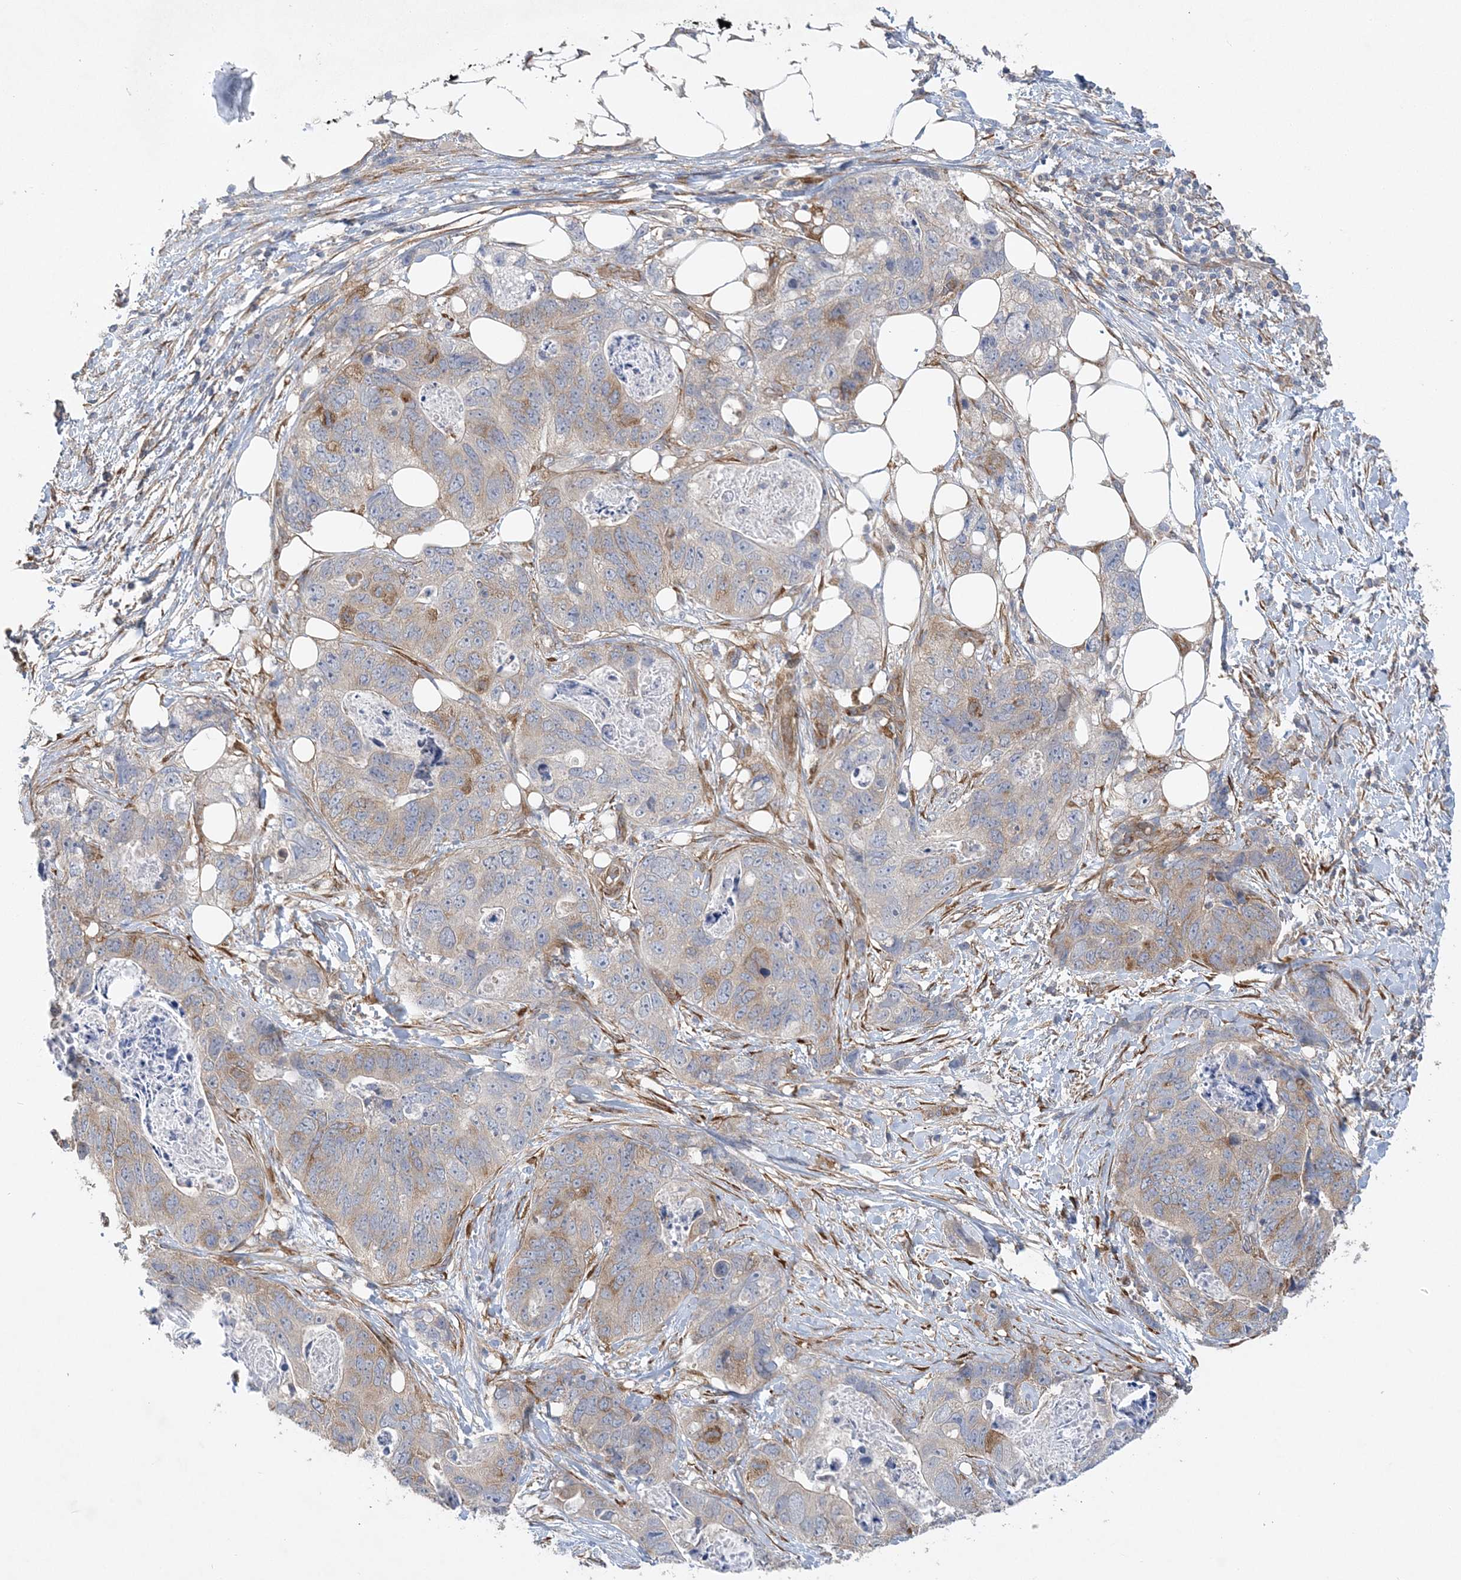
{"staining": {"intensity": "weak", "quantity": "25%-75%", "location": "cytoplasmic/membranous"}, "tissue": "stomach cancer", "cell_type": "Tumor cells", "image_type": "cancer", "snomed": [{"axis": "morphology", "description": "Adenocarcinoma, NOS"}, {"axis": "topography", "description": "Stomach"}], "caption": "DAB (3,3'-diaminobenzidine) immunohistochemical staining of adenocarcinoma (stomach) exhibits weak cytoplasmic/membranous protein positivity in approximately 25%-75% of tumor cells. The protein is stained brown, and the nuclei are stained in blue (DAB (3,3'-diaminobenzidine) IHC with brightfield microscopy, high magnification).", "gene": "MAP4K5", "patient": {"sex": "female", "age": 89}}